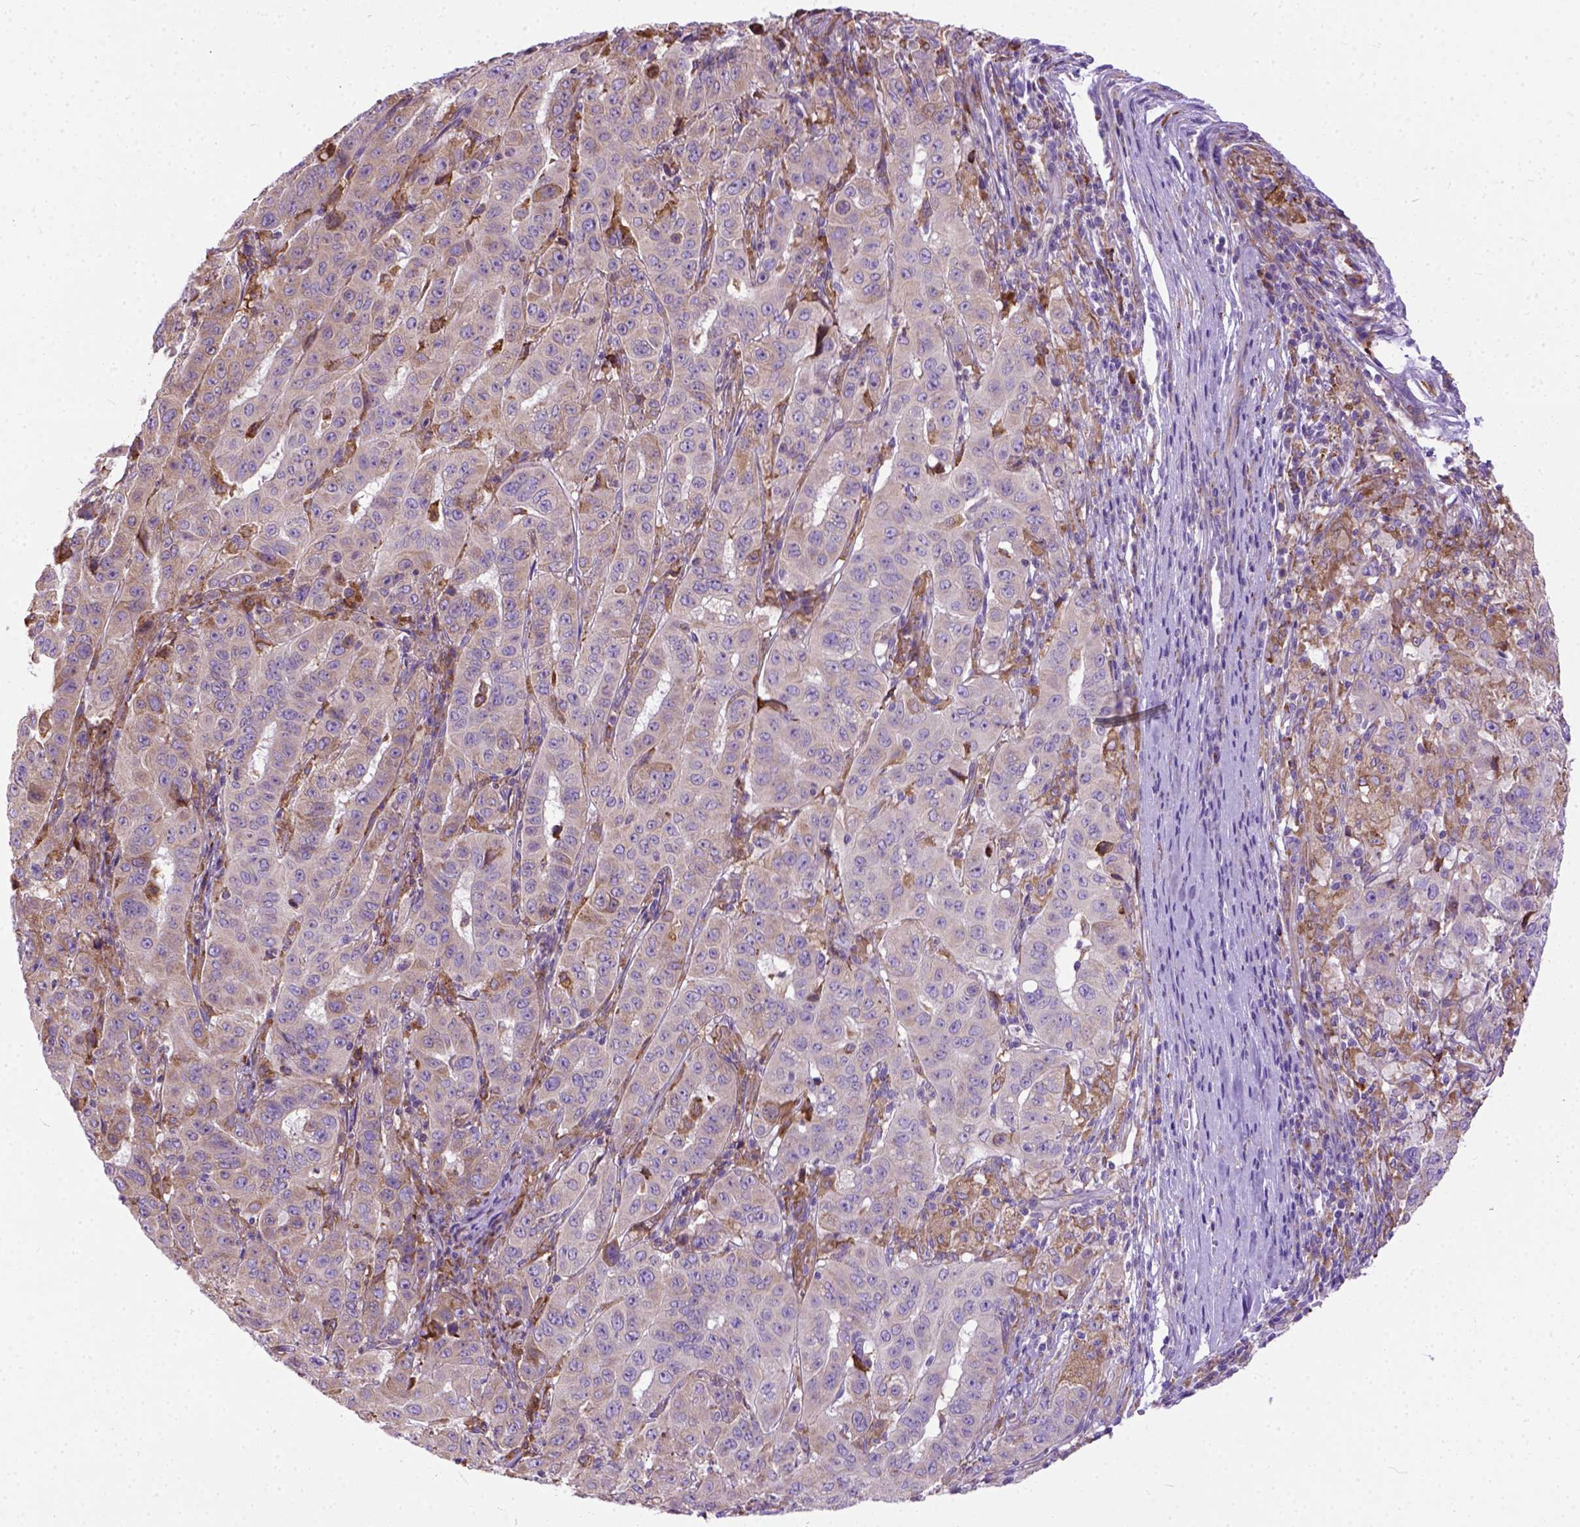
{"staining": {"intensity": "moderate", "quantity": "<25%", "location": "cytoplasmic/membranous"}, "tissue": "pancreatic cancer", "cell_type": "Tumor cells", "image_type": "cancer", "snomed": [{"axis": "morphology", "description": "Adenocarcinoma, NOS"}, {"axis": "topography", "description": "Pancreas"}], "caption": "The photomicrograph exhibits a brown stain indicating the presence of a protein in the cytoplasmic/membranous of tumor cells in adenocarcinoma (pancreatic).", "gene": "PLK4", "patient": {"sex": "male", "age": 63}}